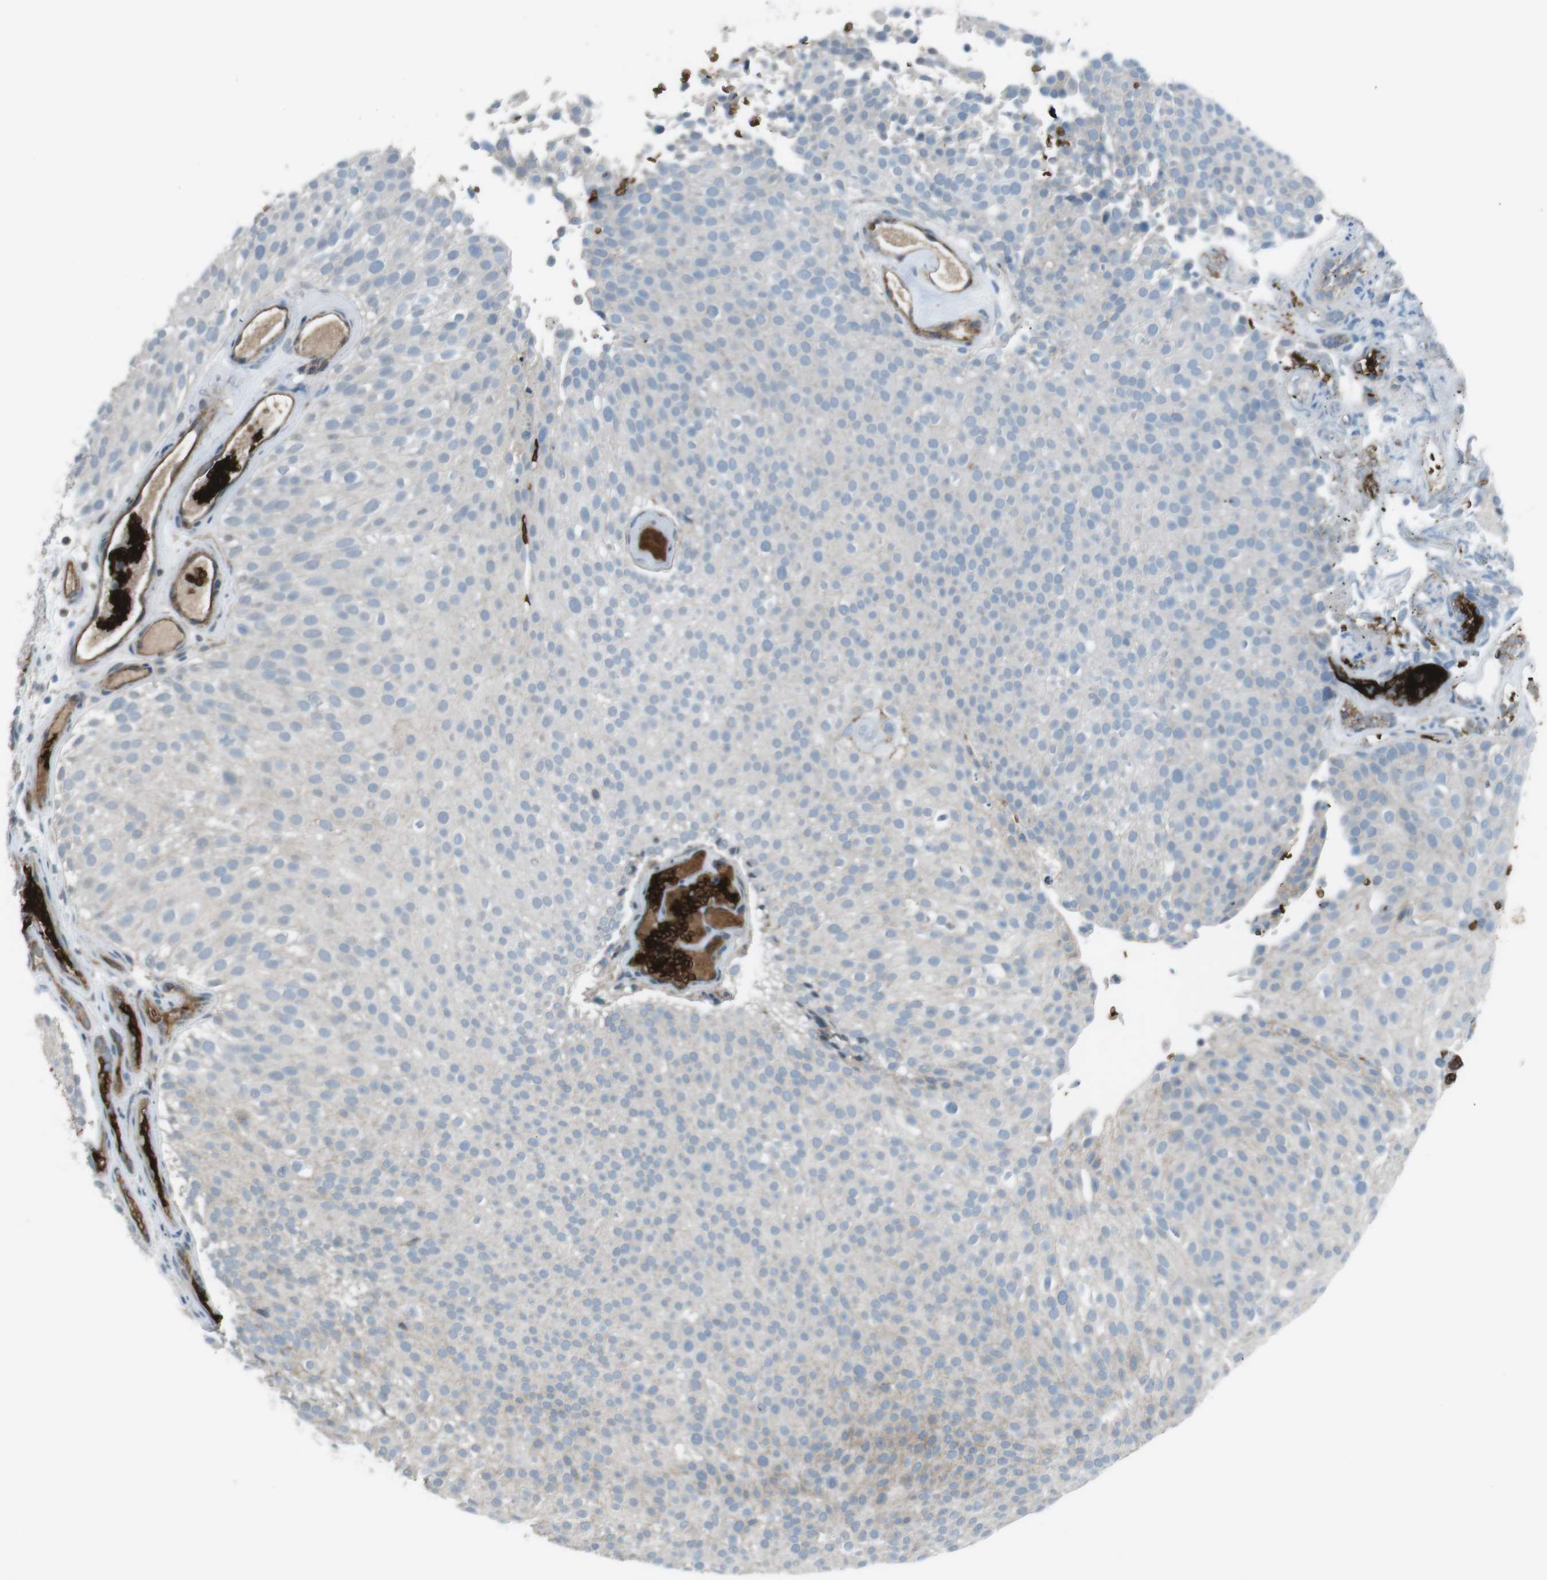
{"staining": {"intensity": "weak", "quantity": "<25%", "location": "cytoplasmic/membranous"}, "tissue": "urothelial cancer", "cell_type": "Tumor cells", "image_type": "cancer", "snomed": [{"axis": "morphology", "description": "Urothelial carcinoma, Low grade"}, {"axis": "topography", "description": "Urinary bladder"}], "caption": "There is no significant positivity in tumor cells of urothelial cancer.", "gene": "SPTA1", "patient": {"sex": "male", "age": 78}}